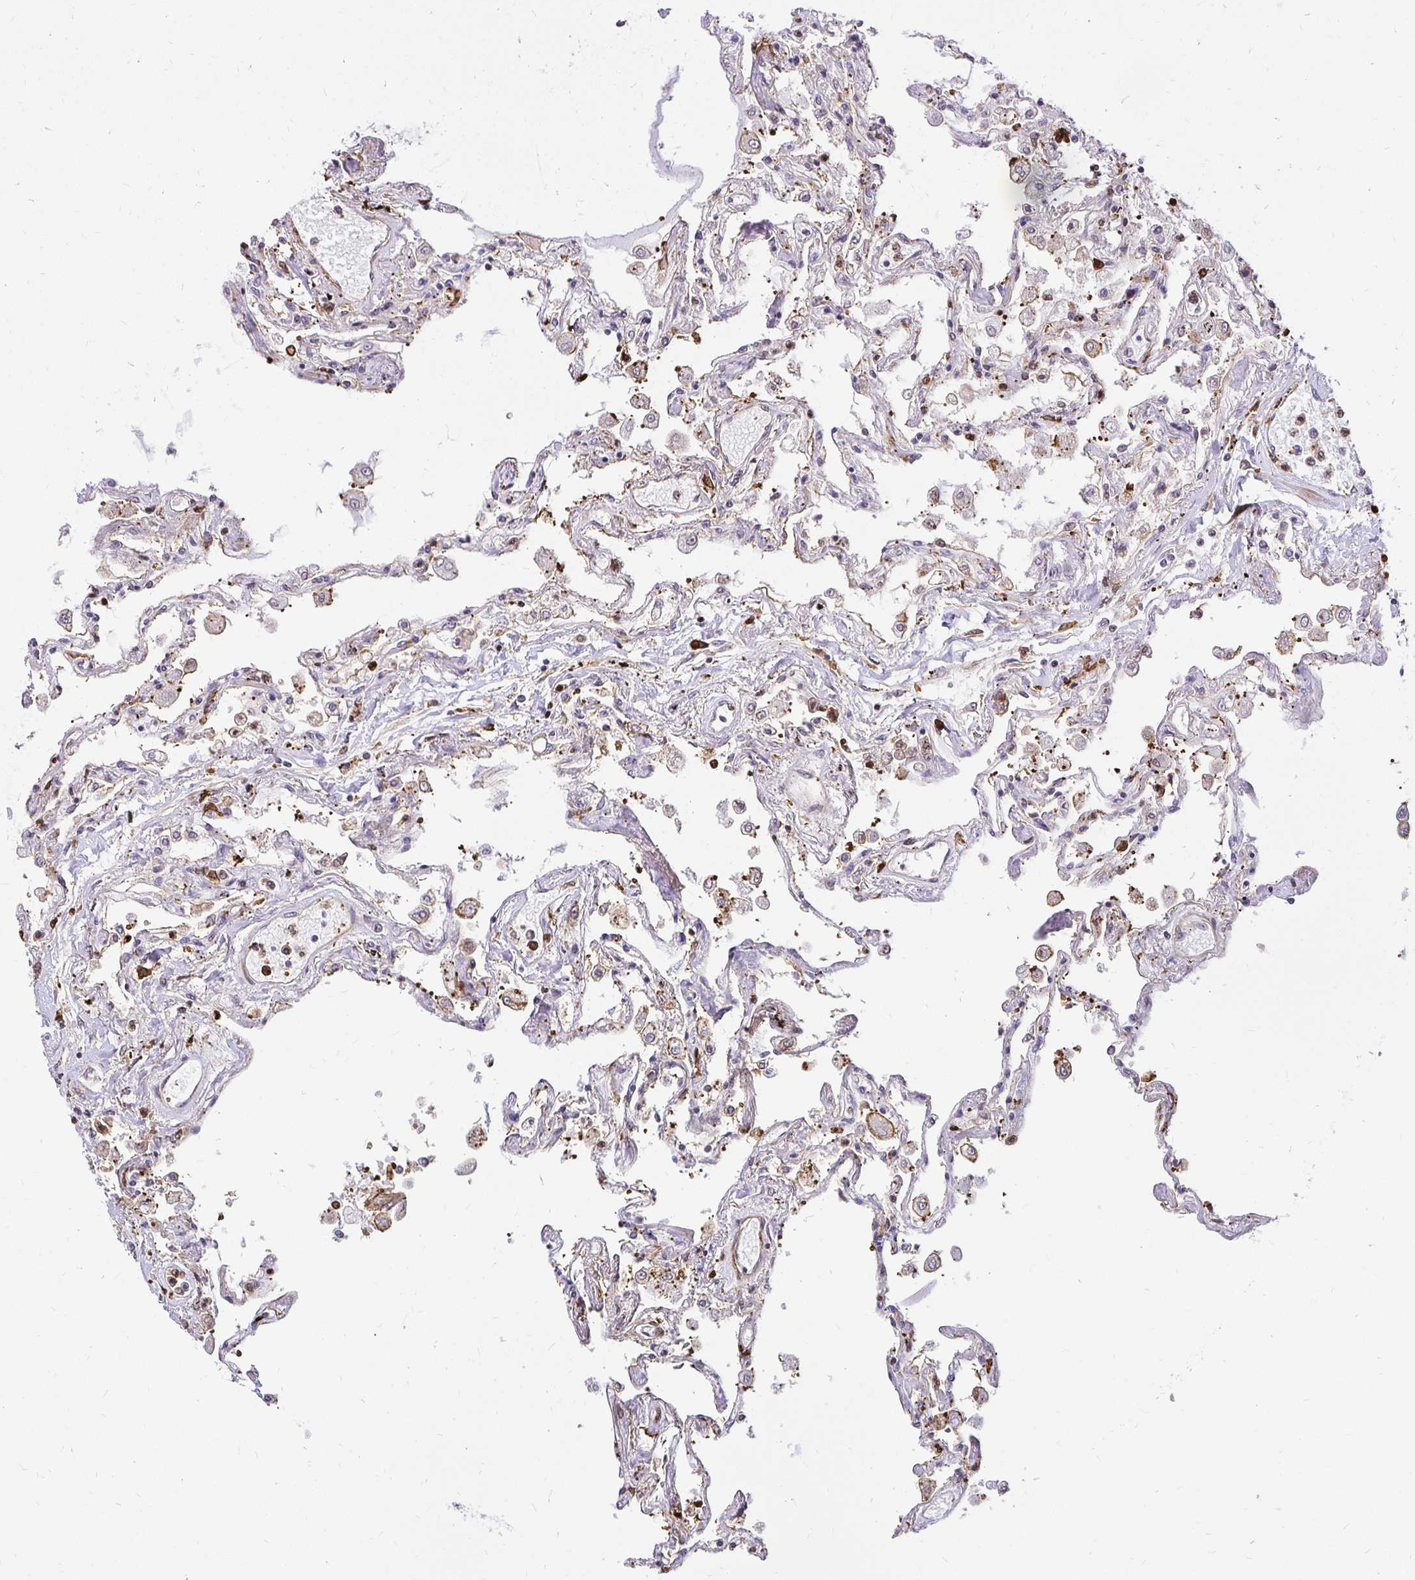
{"staining": {"intensity": "moderate", "quantity": "25%-75%", "location": "cytoplasmic/membranous"}, "tissue": "lung", "cell_type": "Alveolar cells", "image_type": "normal", "snomed": [{"axis": "morphology", "description": "Normal tissue, NOS"}, {"axis": "morphology", "description": "Adenocarcinoma, NOS"}, {"axis": "topography", "description": "Cartilage tissue"}, {"axis": "topography", "description": "Lung"}], "caption": "Brown immunohistochemical staining in normal lung demonstrates moderate cytoplasmic/membranous positivity in approximately 25%-75% of alveolar cells. The staining is performed using DAB (3,3'-diaminobenzidine) brown chromogen to label protein expression. The nuclei are counter-stained blue using hematoxylin.", "gene": "GSN", "patient": {"sex": "female", "age": 67}}